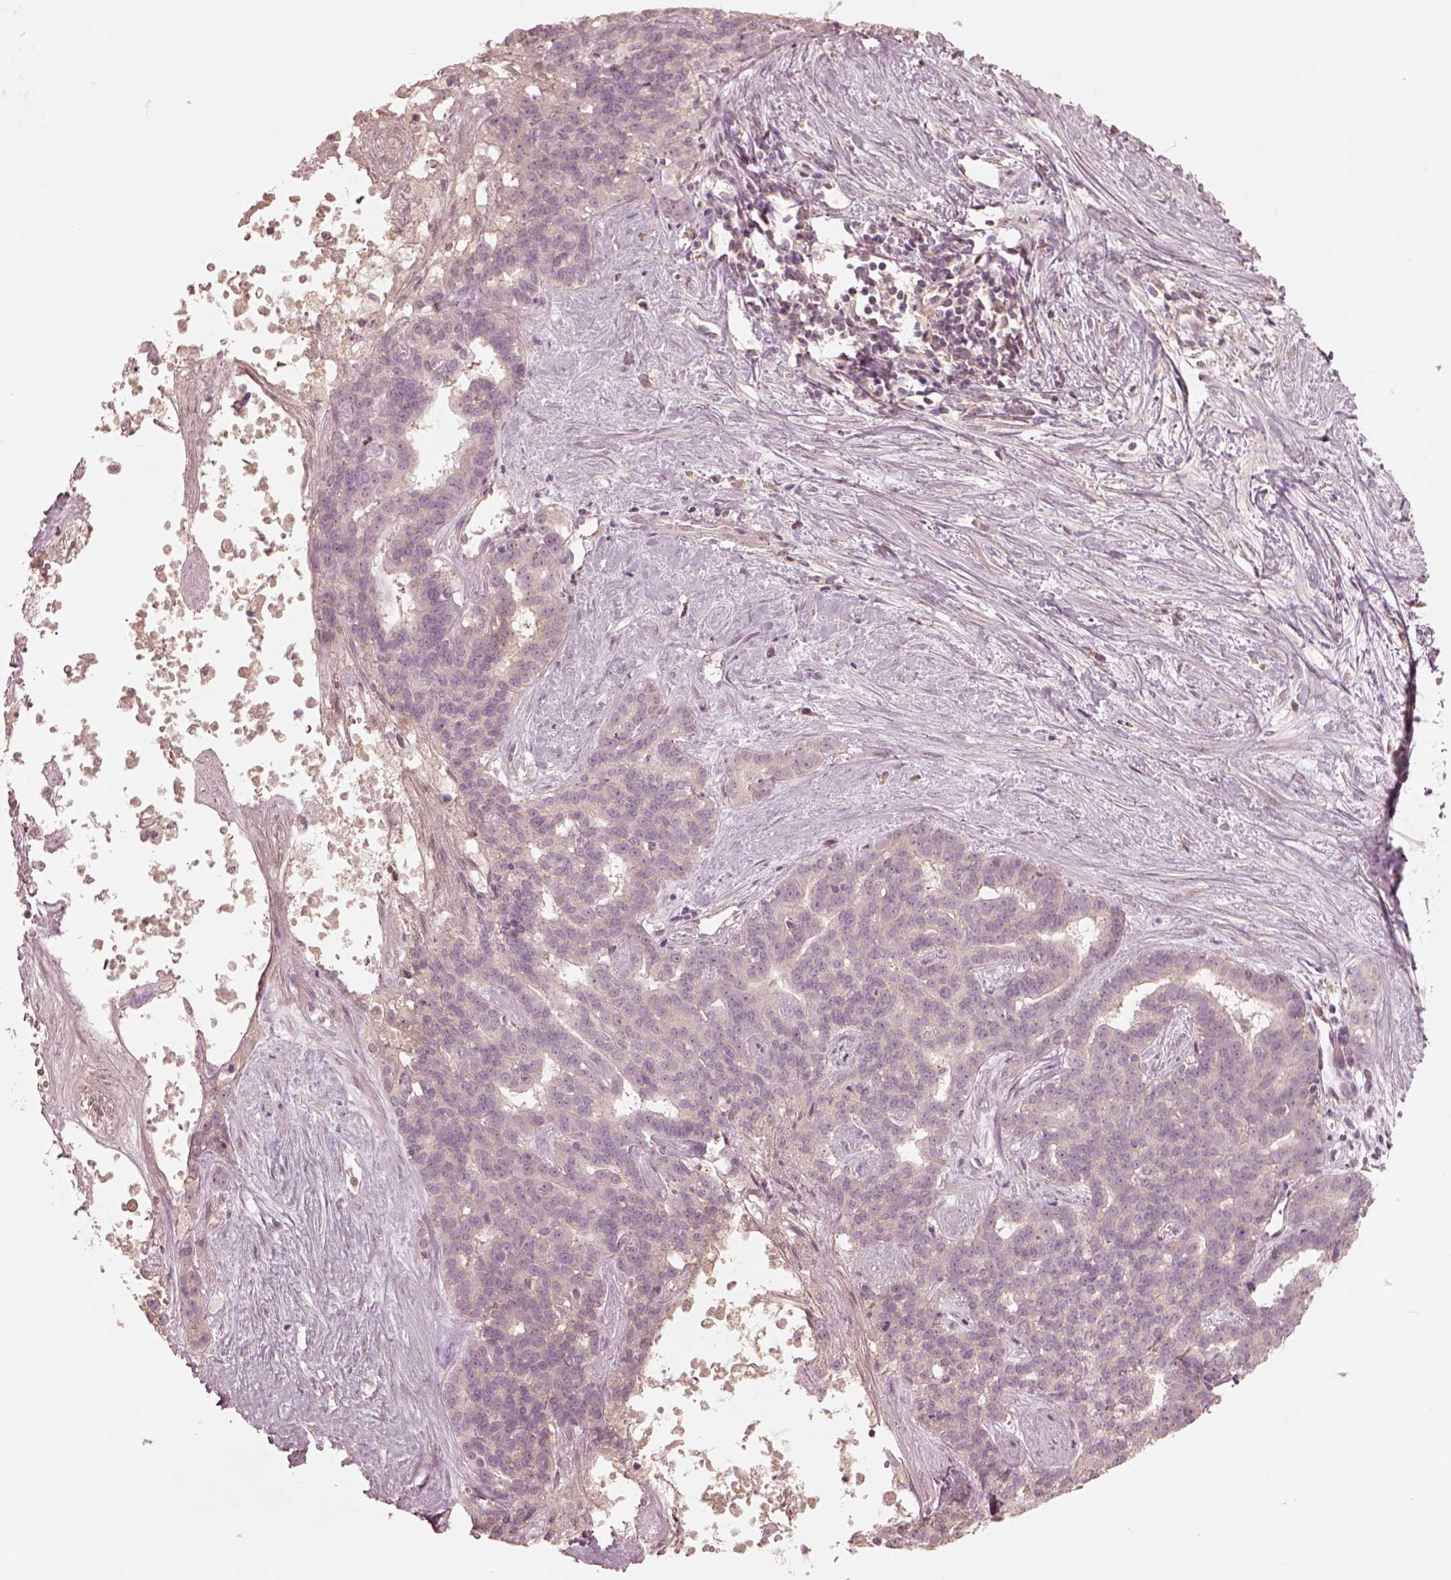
{"staining": {"intensity": "negative", "quantity": "none", "location": "none"}, "tissue": "liver cancer", "cell_type": "Tumor cells", "image_type": "cancer", "snomed": [{"axis": "morphology", "description": "Cholangiocarcinoma"}, {"axis": "topography", "description": "Liver"}], "caption": "Micrograph shows no significant protein staining in tumor cells of liver cancer (cholangiocarcinoma).", "gene": "VWA5B1", "patient": {"sex": "female", "age": 47}}